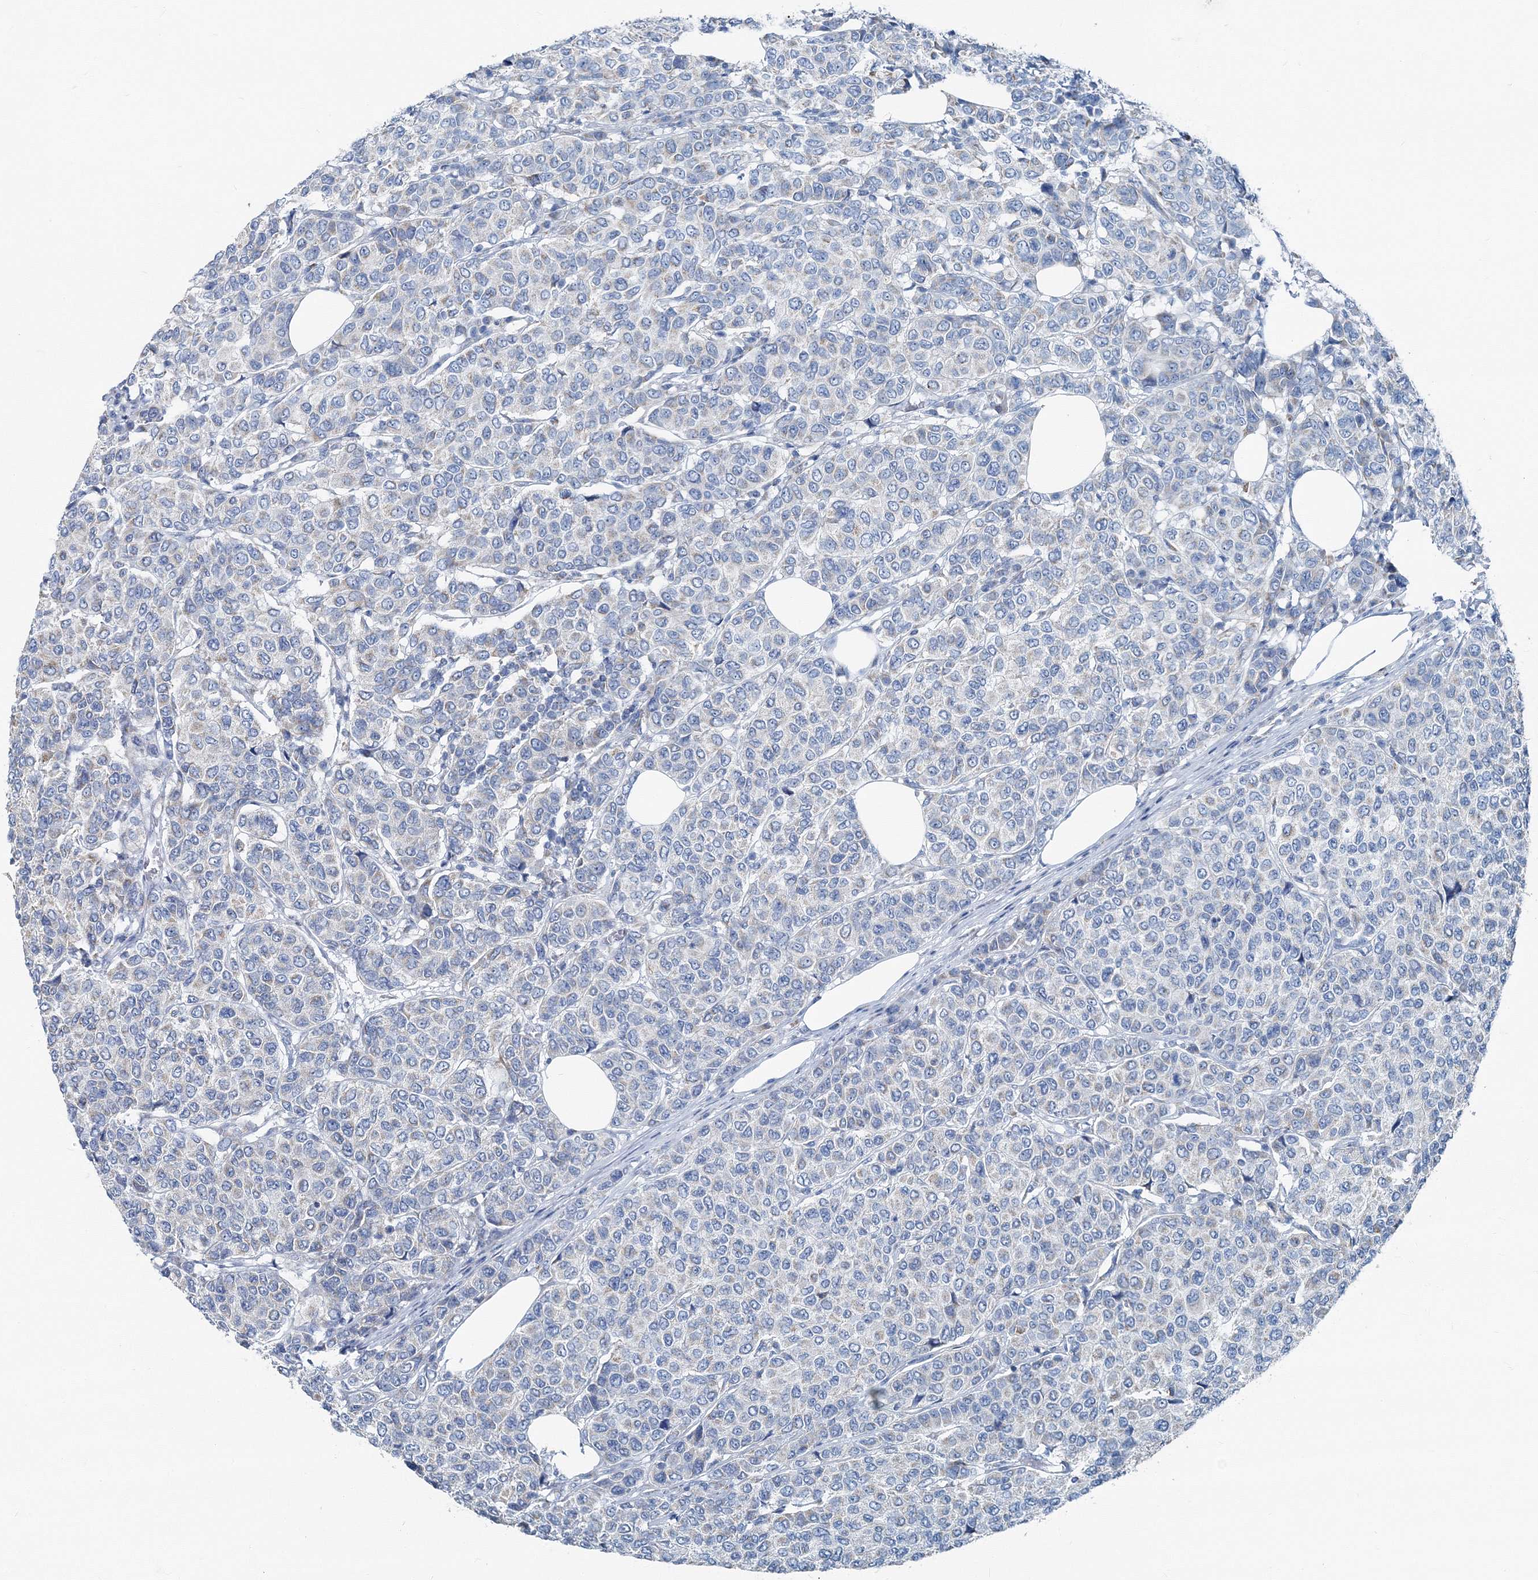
{"staining": {"intensity": "negative", "quantity": "none", "location": "none"}, "tissue": "breast cancer", "cell_type": "Tumor cells", "image_type": "cancer", "snomed": [{"axis": "morphology", "description": "Duct carcinoma"}, {"axis": "topography", "description": "Breast"}], "caption": "The photomicrograph shows no staining of tumor cells in breast infiltrating ductal carcinoma.", "gene": "GABARAPL2", "patient": {"sex": "female", "age": 55}}